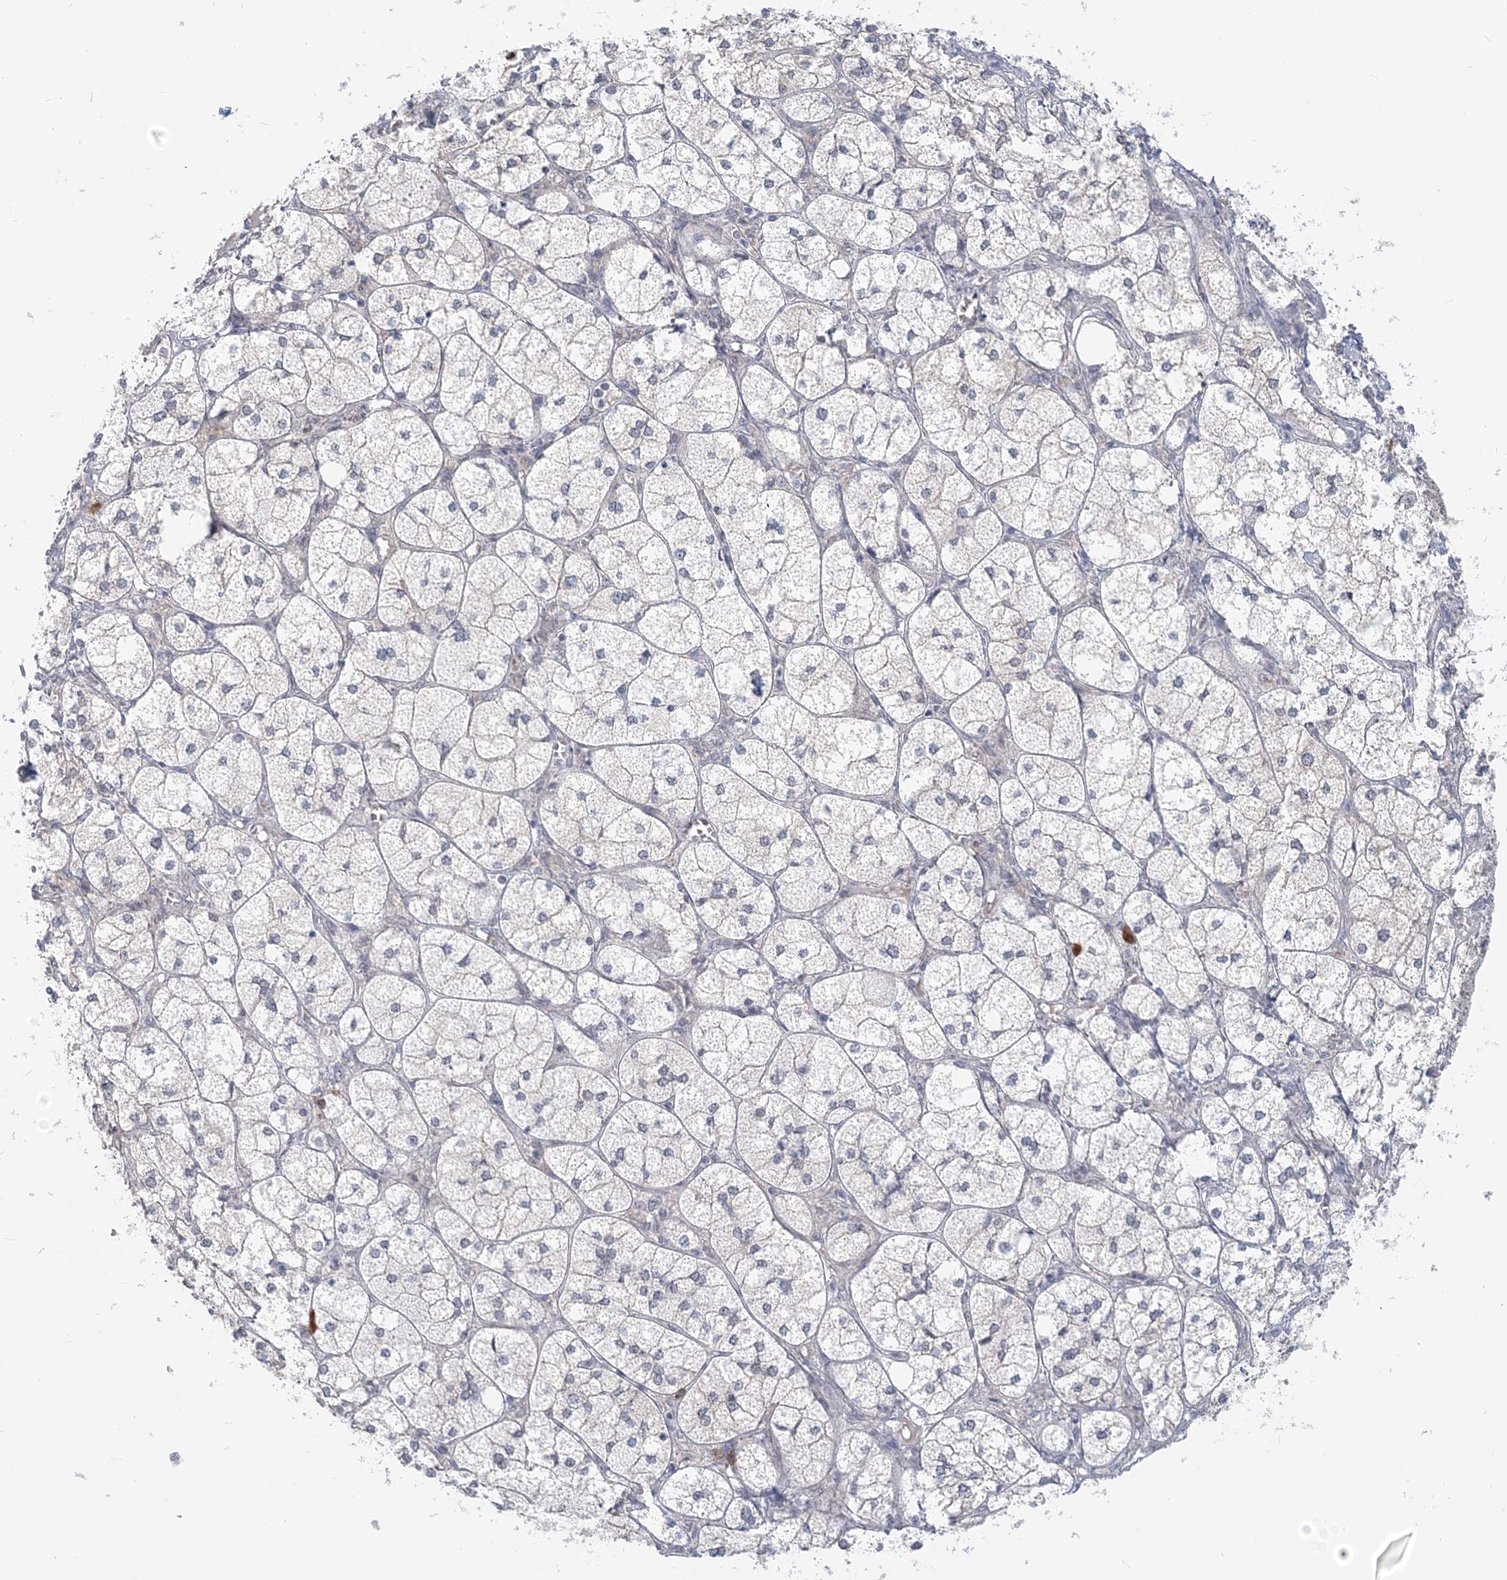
{"staining": {"intensity": "negative", "quantity": "none", "location": "none"}, "tissue": "adrenal gland", "cell_type": "Glandular cells", "image_type": "normal", "snomed": [{"axis": "morphology", "description": "Normal tissue, NOS"}, {"axis": "topography", "description": "Adrenal gland"}], "caption": "Glandular cells show no significant staining in unremarkable adrenal gland.", "gene": "GMPPA", "patient": {"sex": "female", "age": 61}}